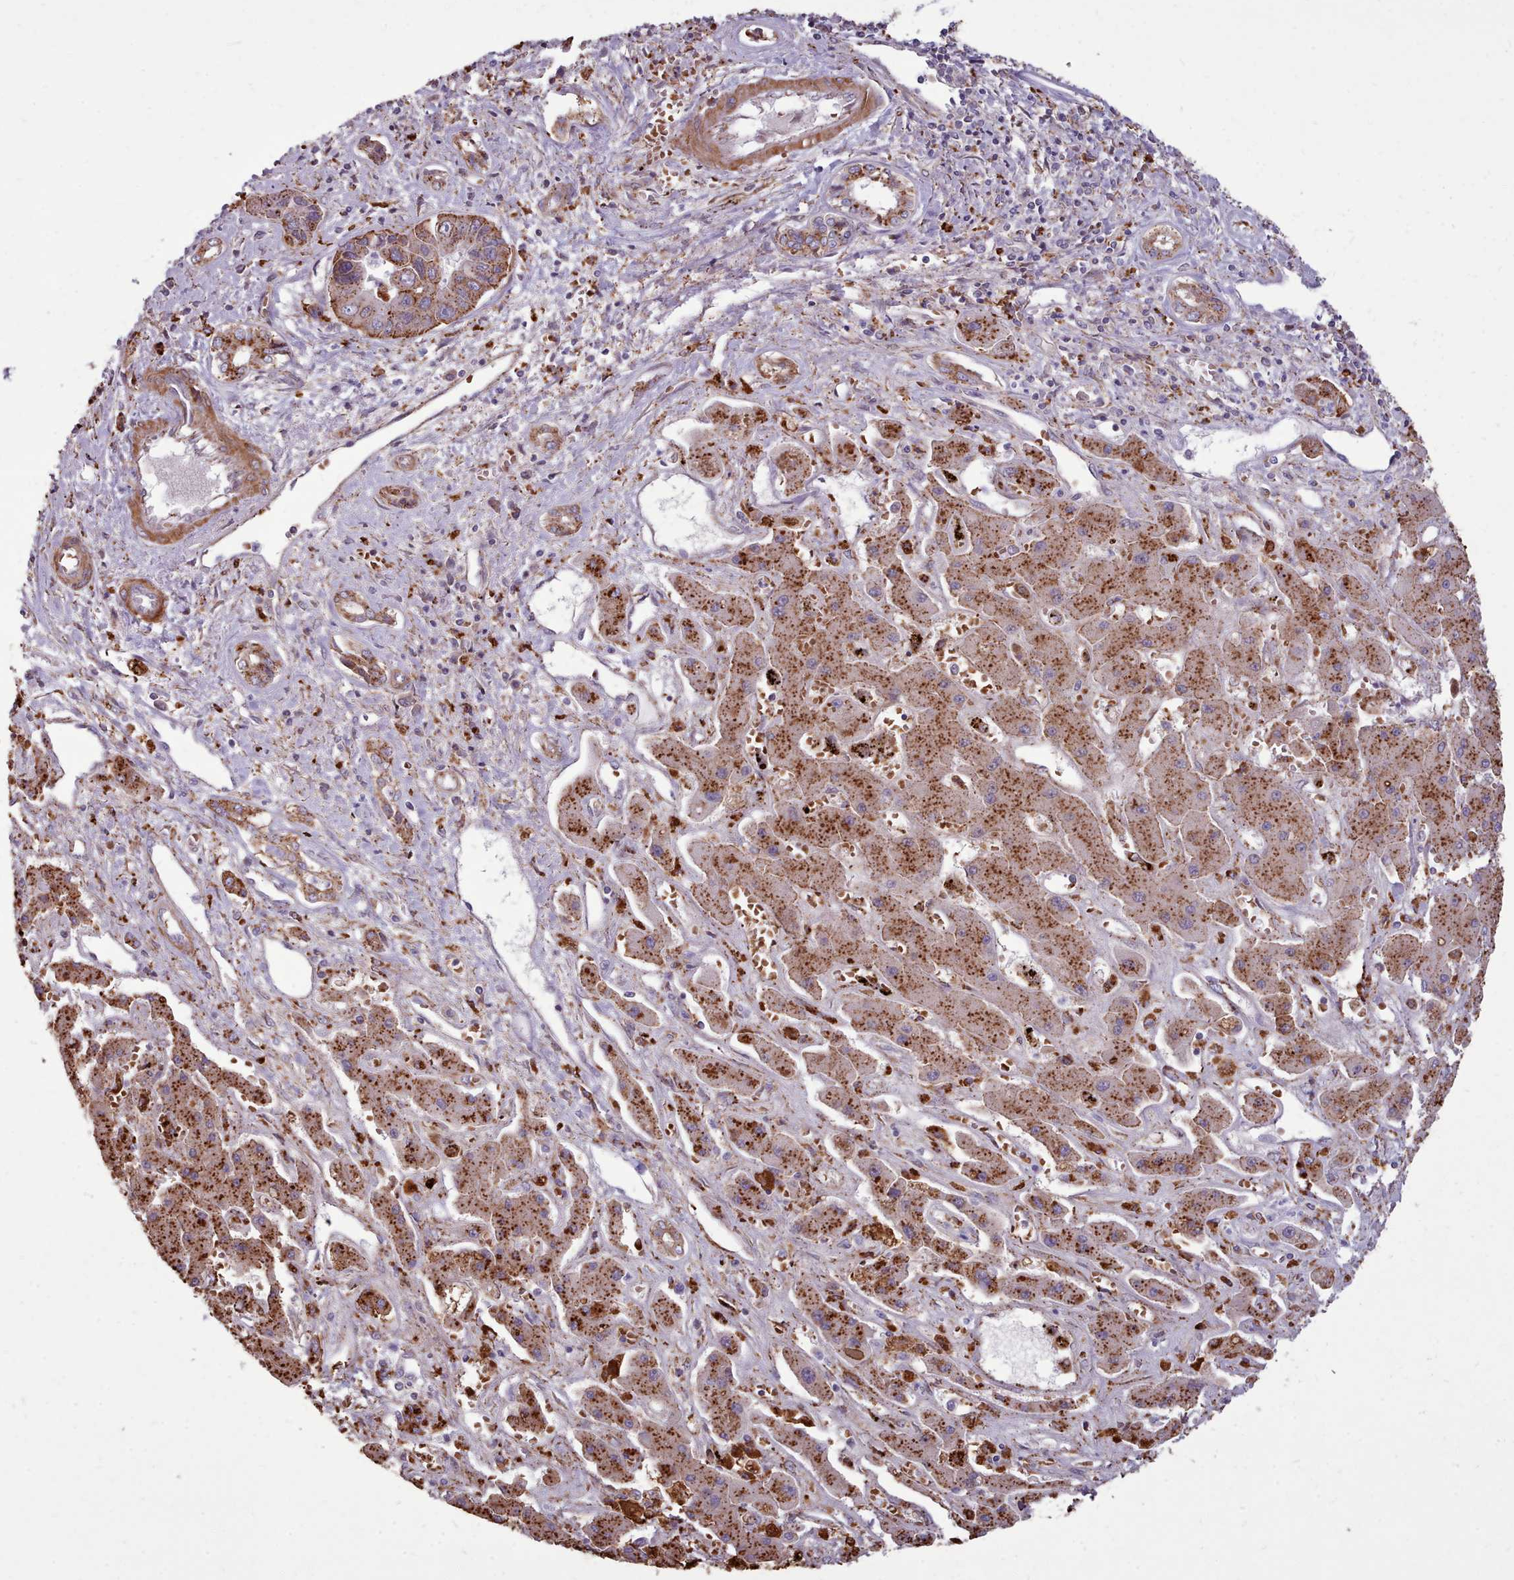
{"staining": {"intensity": "moderate", "quantity": ">75%", "location": "cytoplasmic/membranous"}, "tissue": "liver cancer", "cell_type": "Tumor cells", "image_type": "cancer", "snomed": [{"axis": "morphology", "description": "Cholangiocarcinoma"}, {"axis": "topography", "description": "Liver"}], "caption": "Protein staining of cholangiocarcinoma (liver) tissue reveals moderate cytoplasmic/membranous expression in approximately >75% of tumor cells.", "gene": "PACSIN3", "patient": {"sex": "male", "age": 67}}